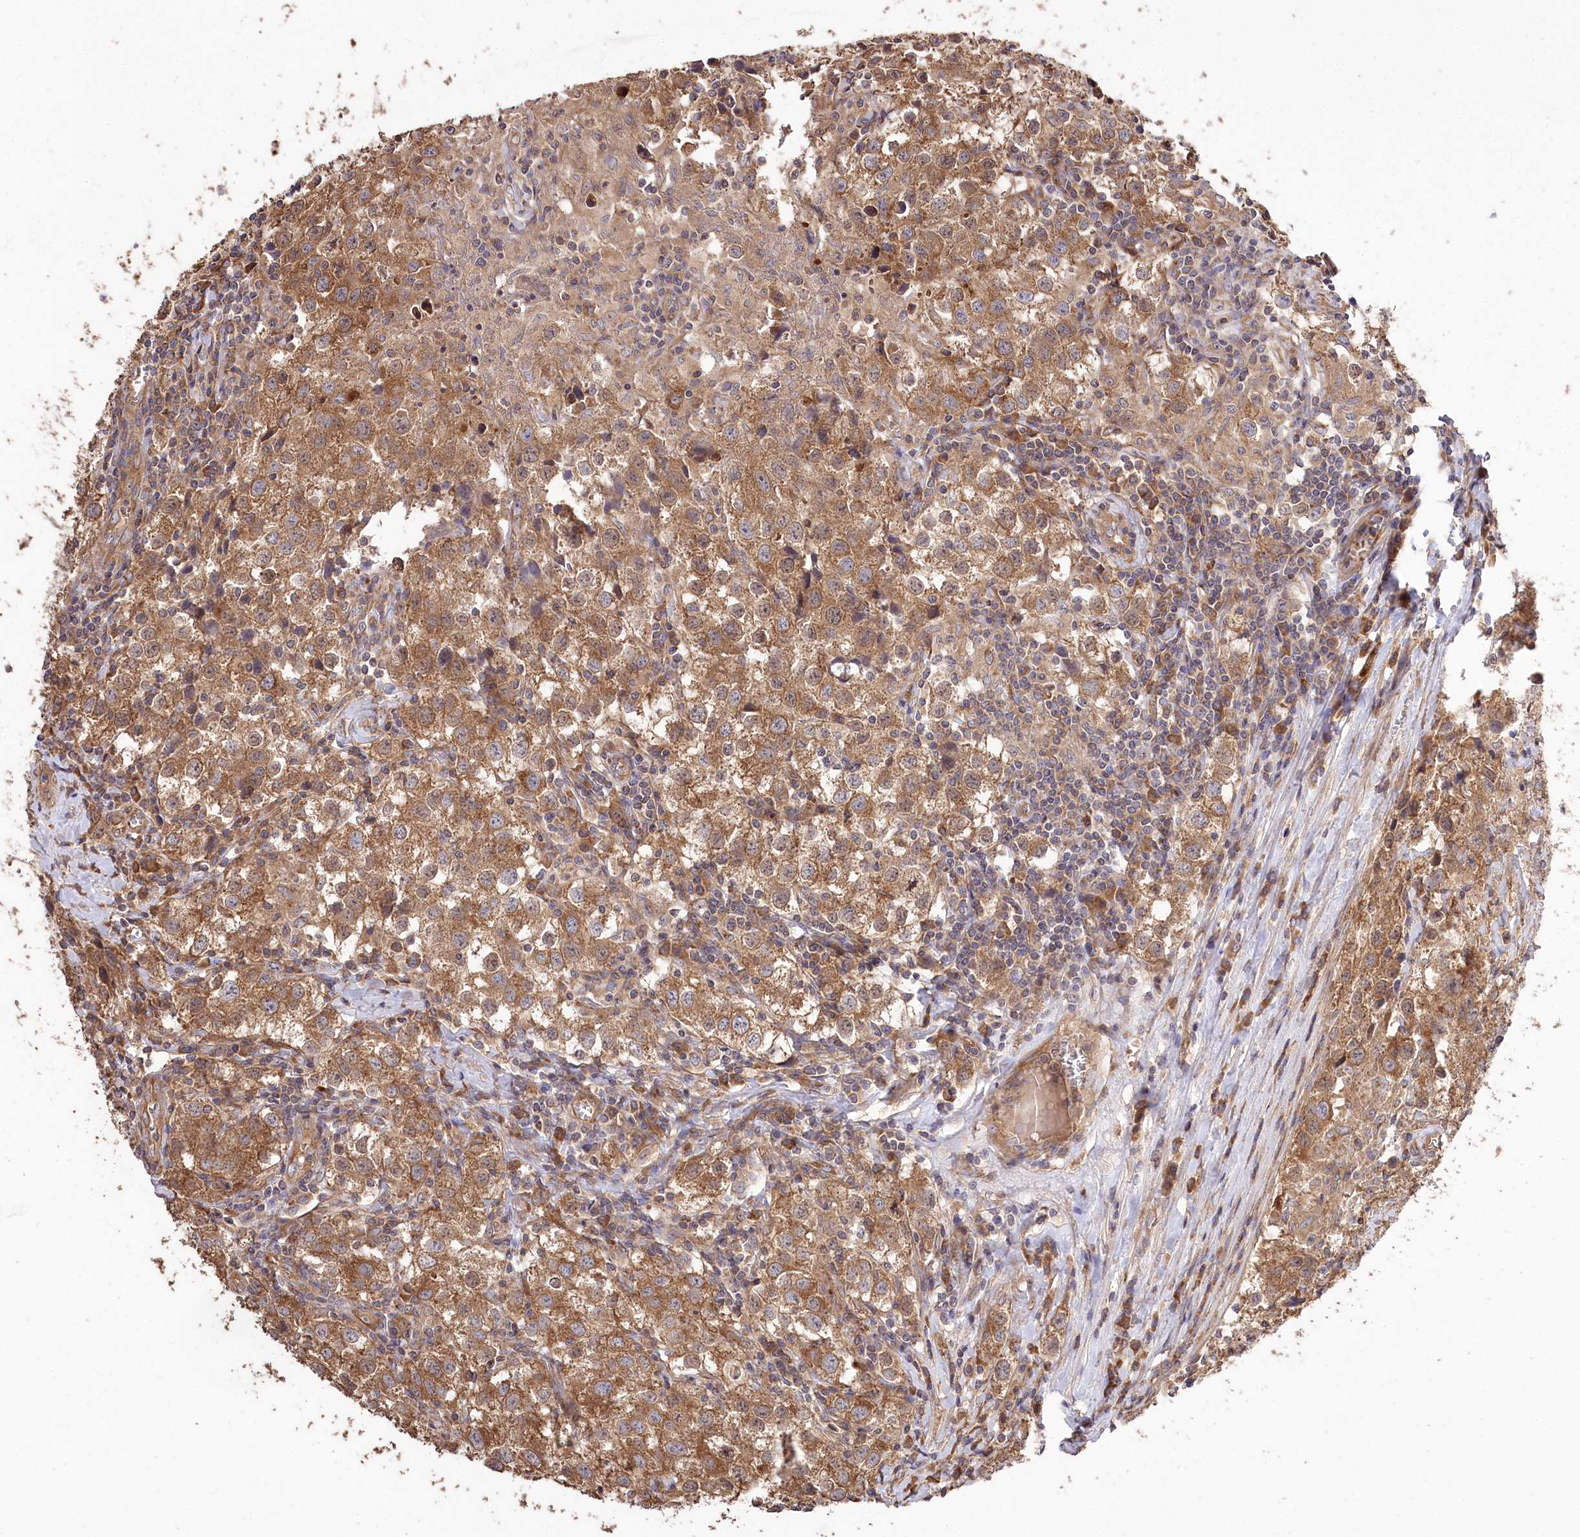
{"staining": {"intensity": "moderate", "quantity": ">75%", "location": "cytoplasmic/membranous"}, "tissue": "testis cancer", "cell_type": "Tumor cells", "image_type": "cancer", "snomed": [{"axis": "morphology", "description": "Seminoma, NOS"}, {"axis": "morphology", "description": "Carcinoma, Embryonal, NOS"}, {"axis": "topography", "description": "Testis"}], "caption": "A medium amount of moderate cytoplasmic/membranous staining is seen in approximately >75% of tumor cells in testis cancer tissue. (IHC, brightfield microscopy, high magnification).", "gene": "PRSS53", "patient": {"sex": "male", "age": 43}}